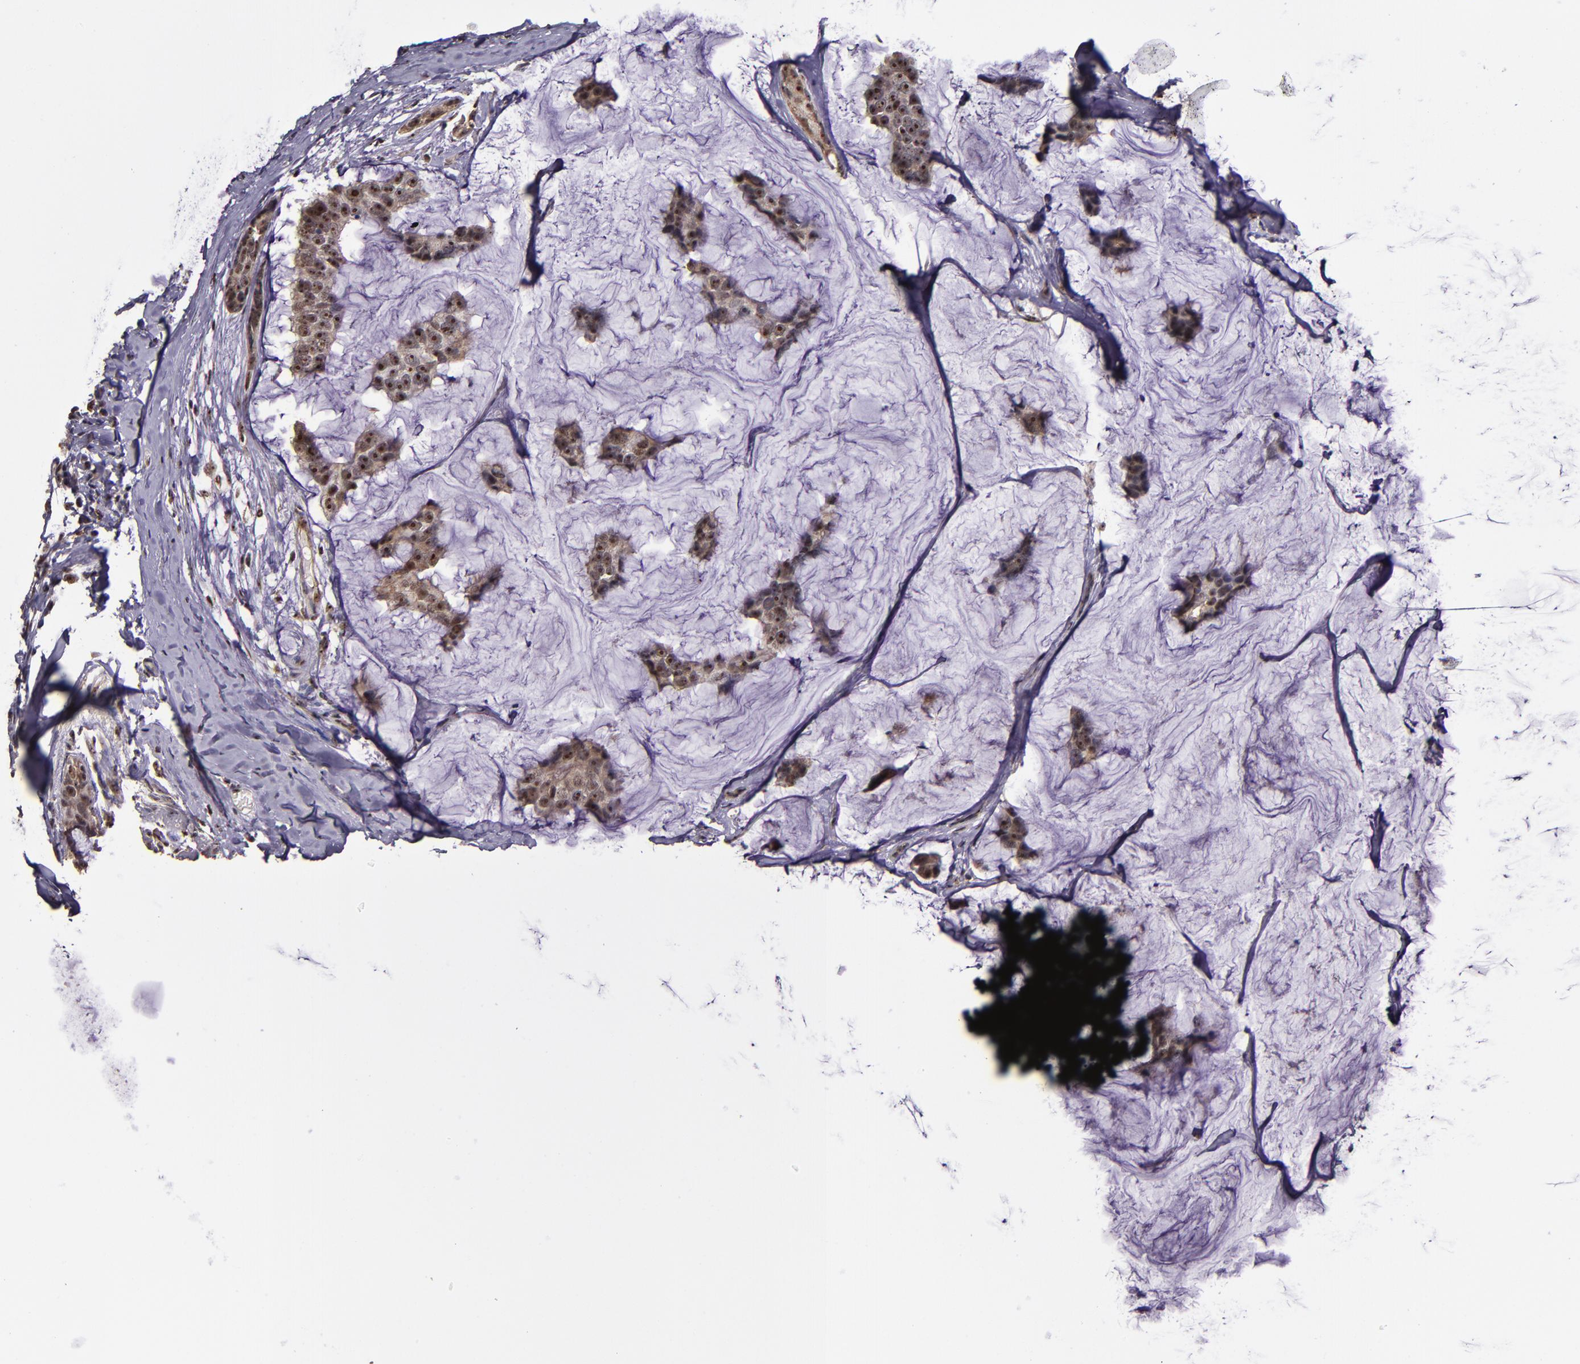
{"staining": {"intensity": "moderate", "quantity": ">75%", "location": "cytoplasmic/membranous,nuclear"}, "tissue": "breast cancer", "cell_type": "Tumor cells", "image_type": "cancer", "snomed": [{"axis": "morphology", "description": "Normal tissue, NOS"}, {"axis": "morphology", "description": "Duct carcinoma"}, {"axis": "topography", "description": "Breast"}], "caption": "High-power microscopy captured an immunohistochemistry (IHC) photomicrograph of breast cancer (infiltrating ductal carcinoma), revealing moderate cytoplasmic/membranous and nuclear positivity in approximately >75% of tumor cells.", "gene": "CECR2", "patient": {"sex": "female", "age": 50}}